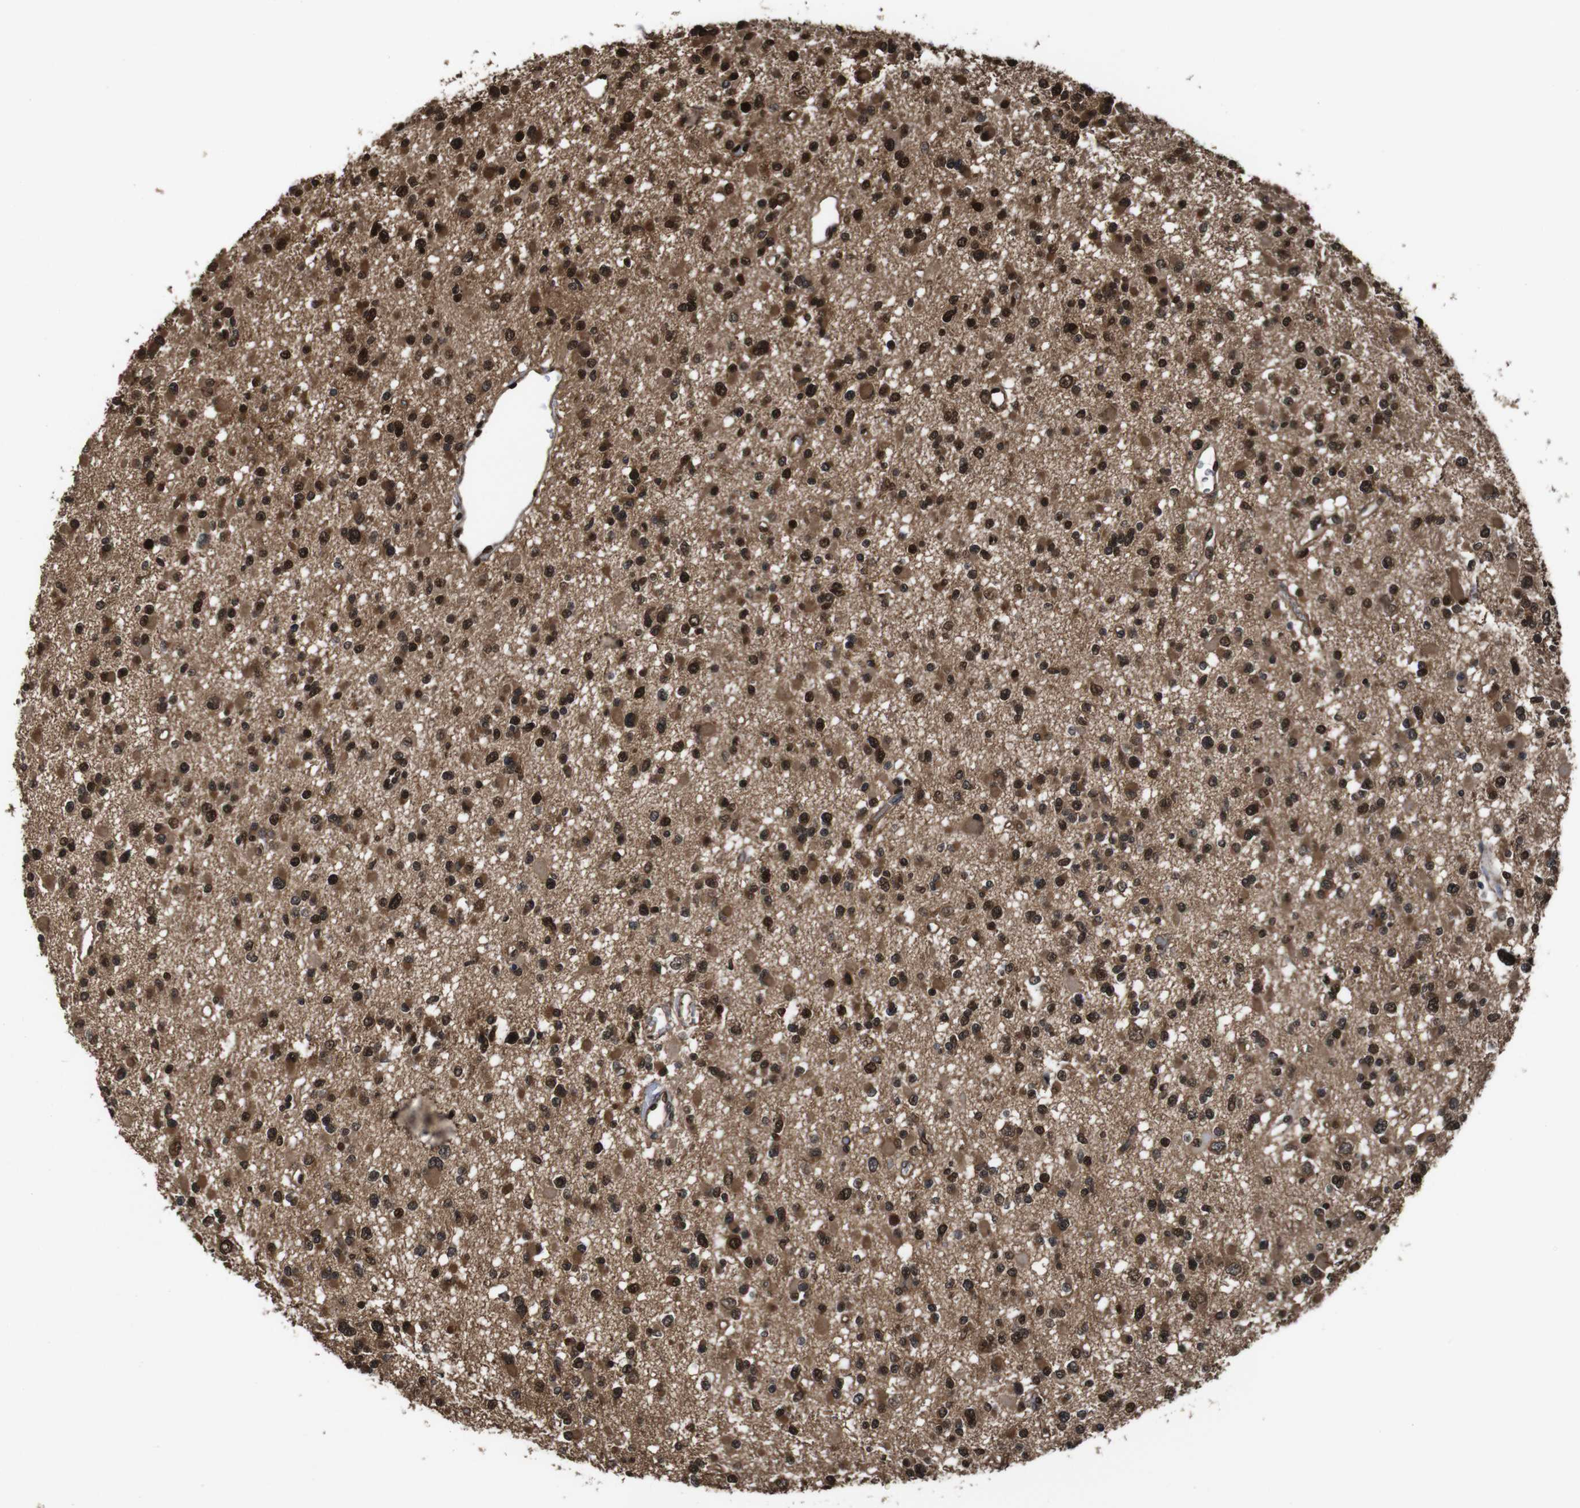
{"staining": {"intensity": "moderate", "quantity": ">75%", "location": "cytoplasmic/membranous,nuclear"}, "tissue": "glioma", "cell_type": "Tumor cells", "image_type": "cancer", "snomed": [{"axis": "morphology", "description": "Glioma, malignant, Low grade"}, {"axis": "topography", "description": "Brain"}], "caption": "Protein staining displays moderate cytoplasmic/membranous and nuclear staining in about >75% of tumor cells in malignant glioma (low-grade). (Stains: DAB in brown, nuclei in blue, Microscopy: brightfield microscopy at high magnification).", "gene": "VCP", "patient": {"sex": "female", "age": 22}}